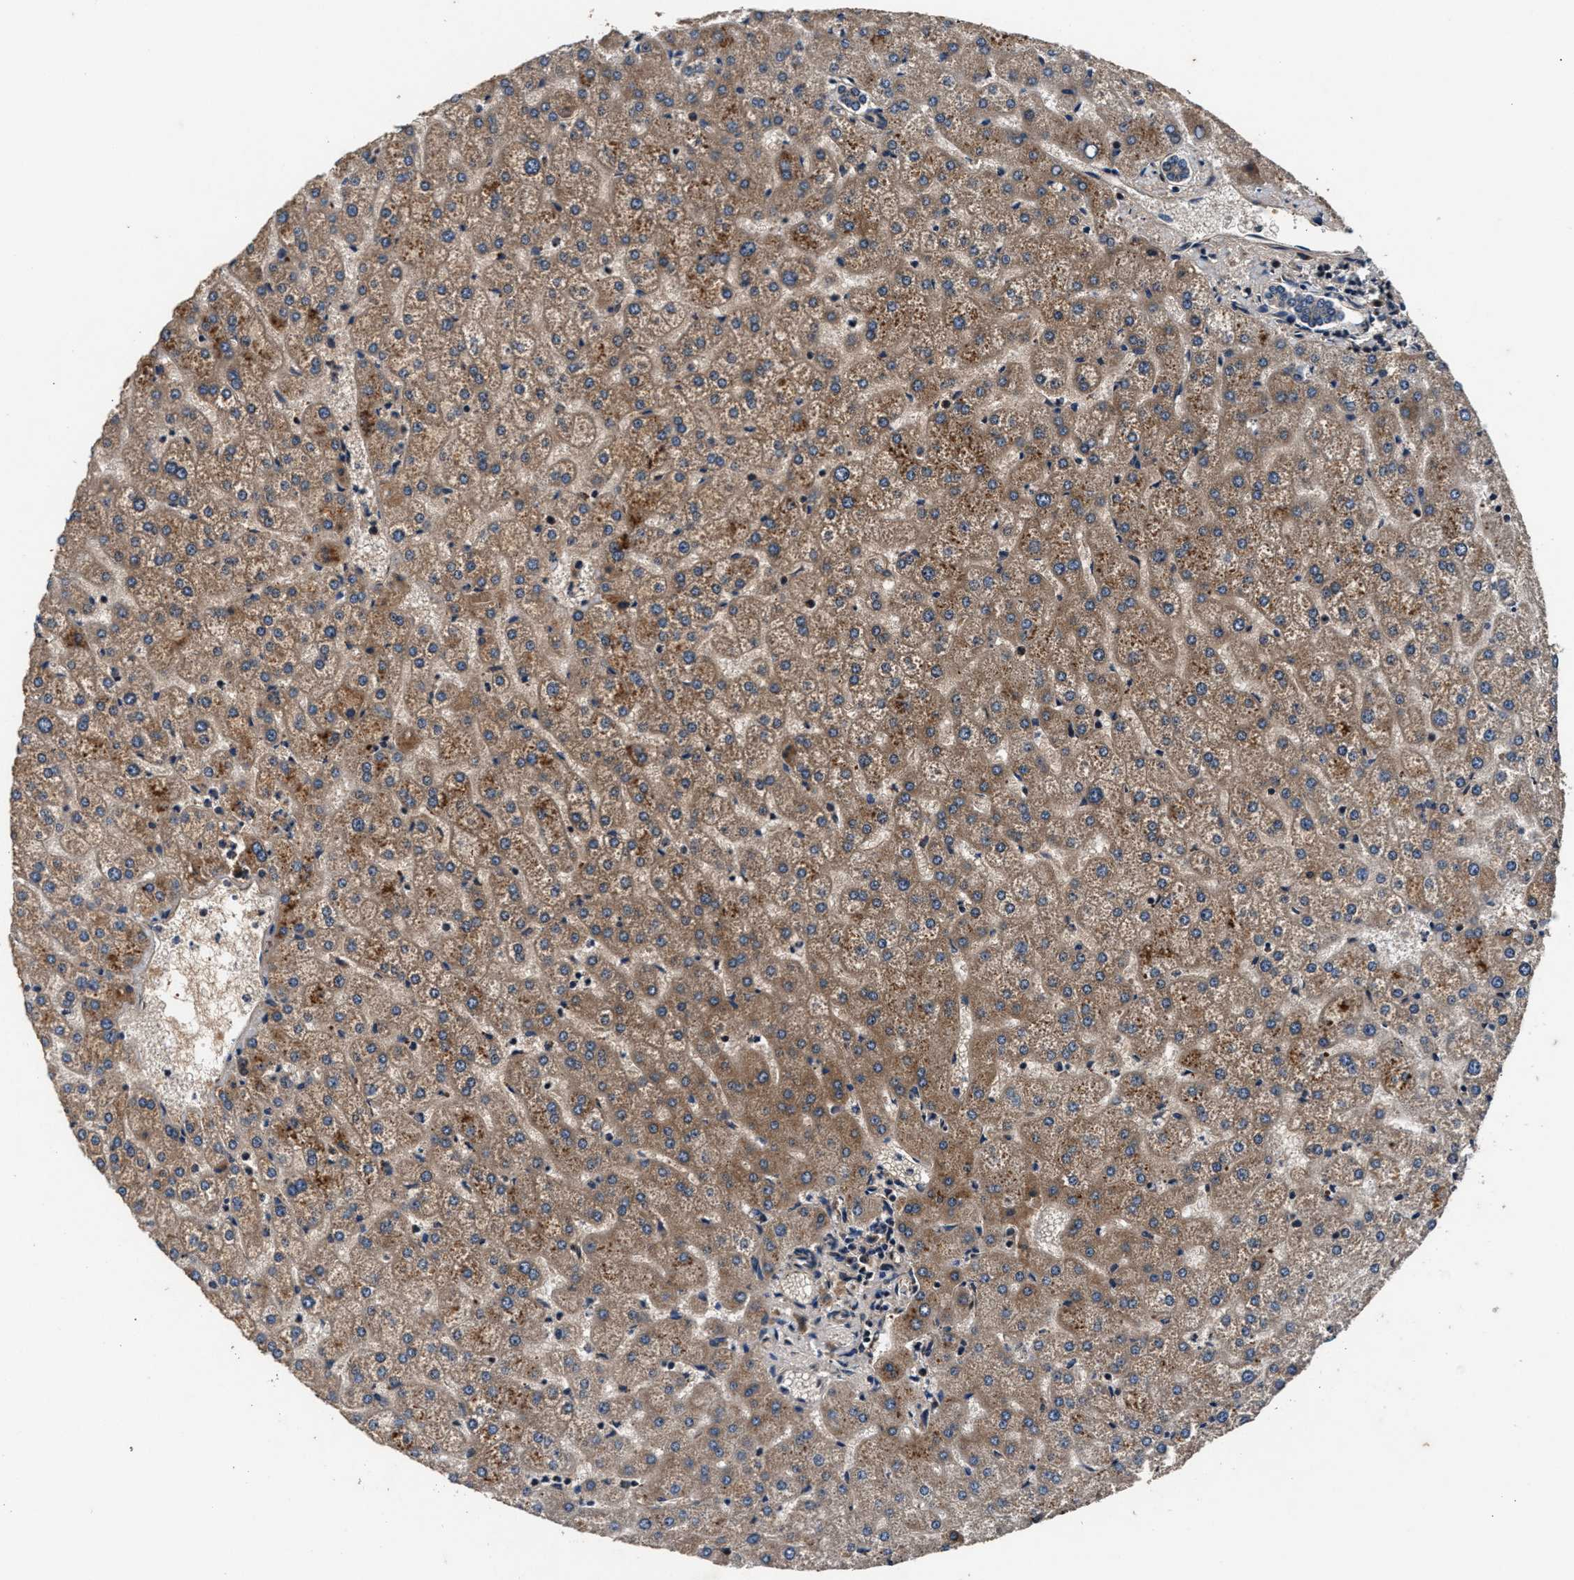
{"staining": {"intensity": "weak", "quantity": ">75%", "location": "cytoplasmic/membranous"}, "tissue": "liver", "cell_type": "Cholangiocytes", "image_type": "normal", "snomed": [{"axis": "morphology", "description": "Normal tissue, NOS"}, {"axis": "topography", "description": "Liver"}], "caption": "Brown immunohistochemical staining in normal liver displays weak cytoplasmic/membranous staining in approximately >75% of cholangiocytes. (DAB (3,3'-diaminobenzidine) = brown stain, brightfield microscopy at high magnification).", "gene": "IMMT", "patient": {"sex": "female", "age": 32}}